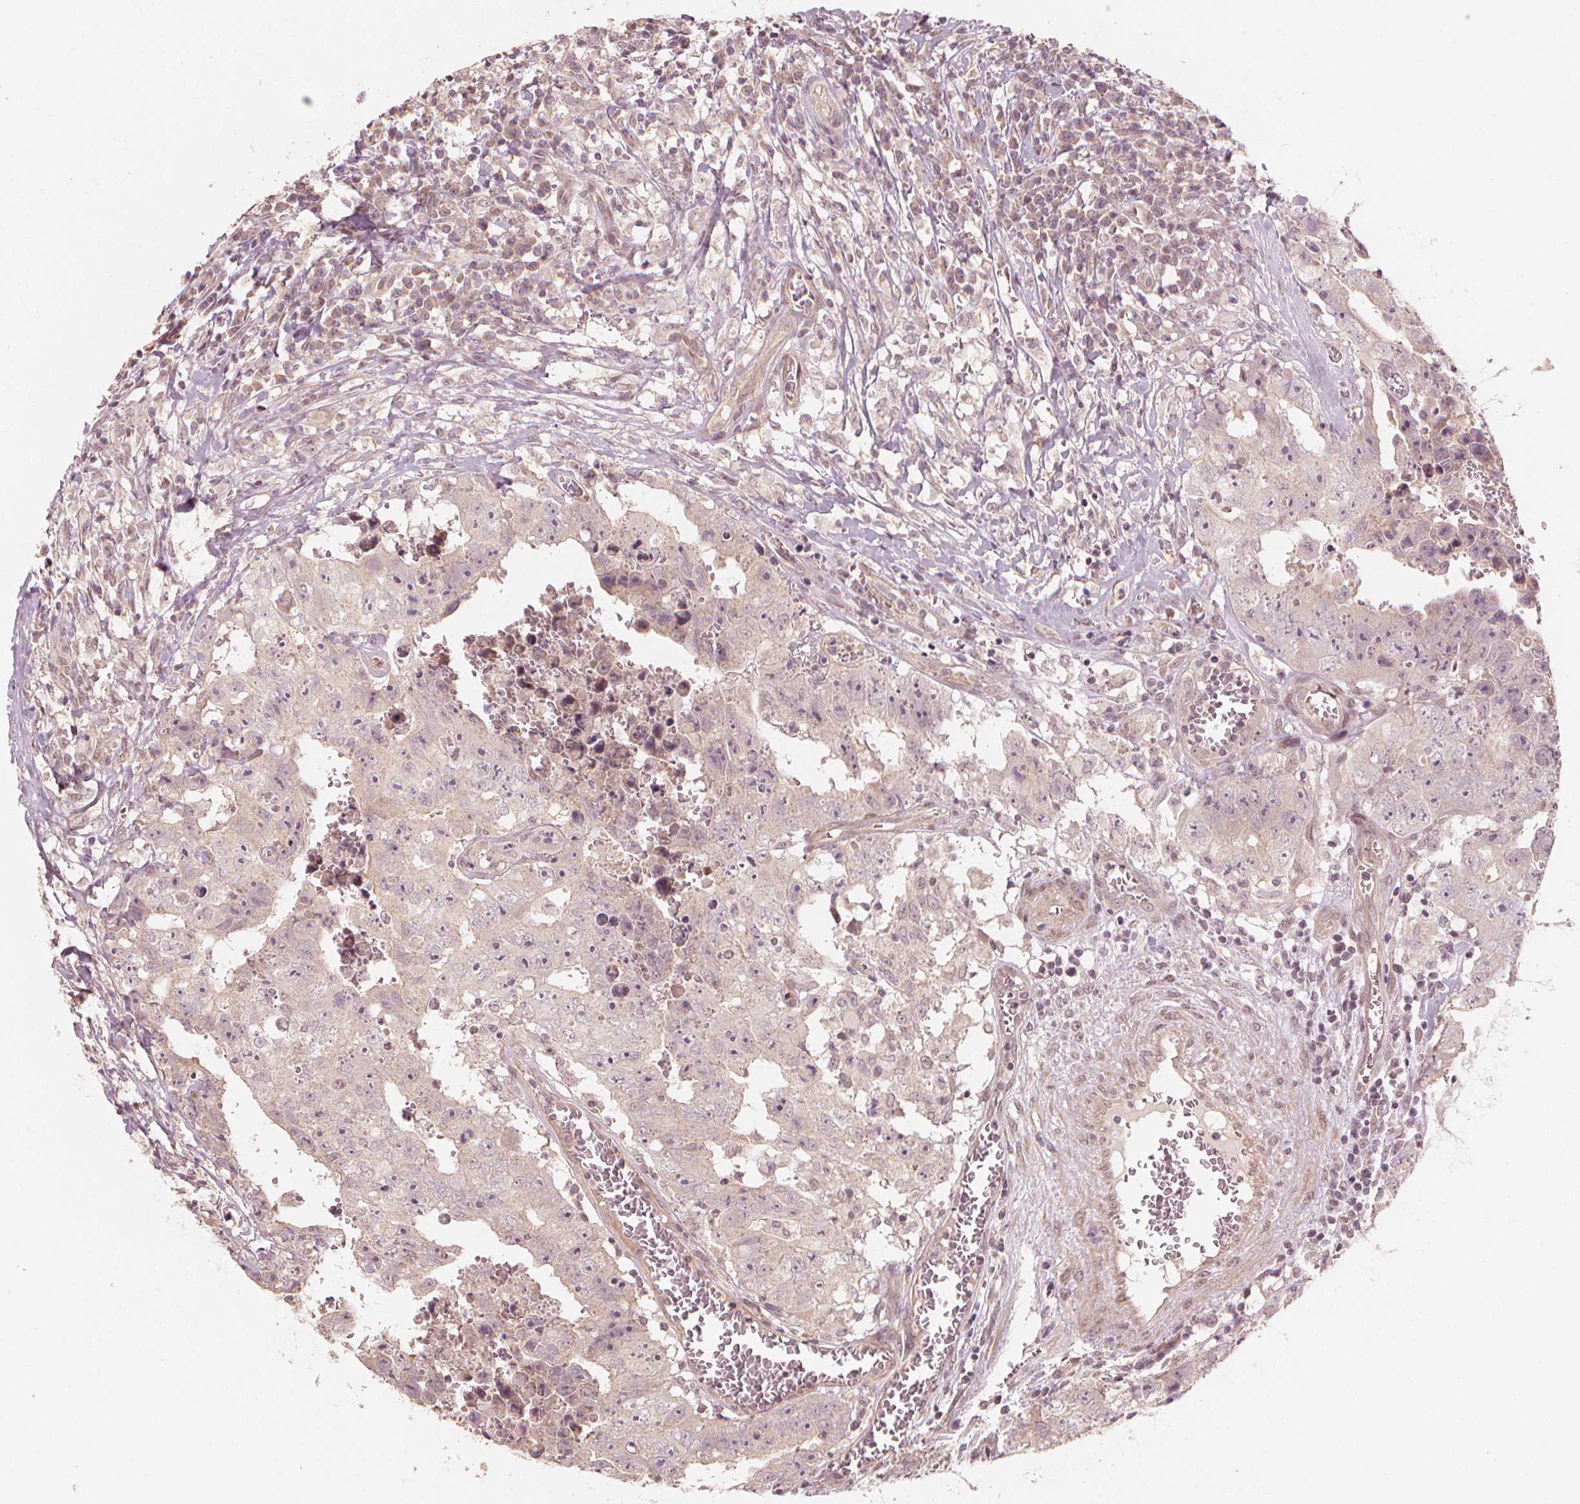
{"staining": {"intensity": "negative", "quantity": "none", "location": "none"}, "tissue": "testis cancer", "cell_type": "Tumor cells", "image_type": "cancer", "snomed": [{"axis": "morphology", "description": "Carcinoma, Embryonal, NOS"}, {"axis": "topography", "description": "Testis"}], "caption": "Immunohistochemical staining of human embryonal carcinoma (testis) reveals no significant expression in tumor cells.", "gene": "CLBA1", "patient": {"sex": "male", "age": 36}}